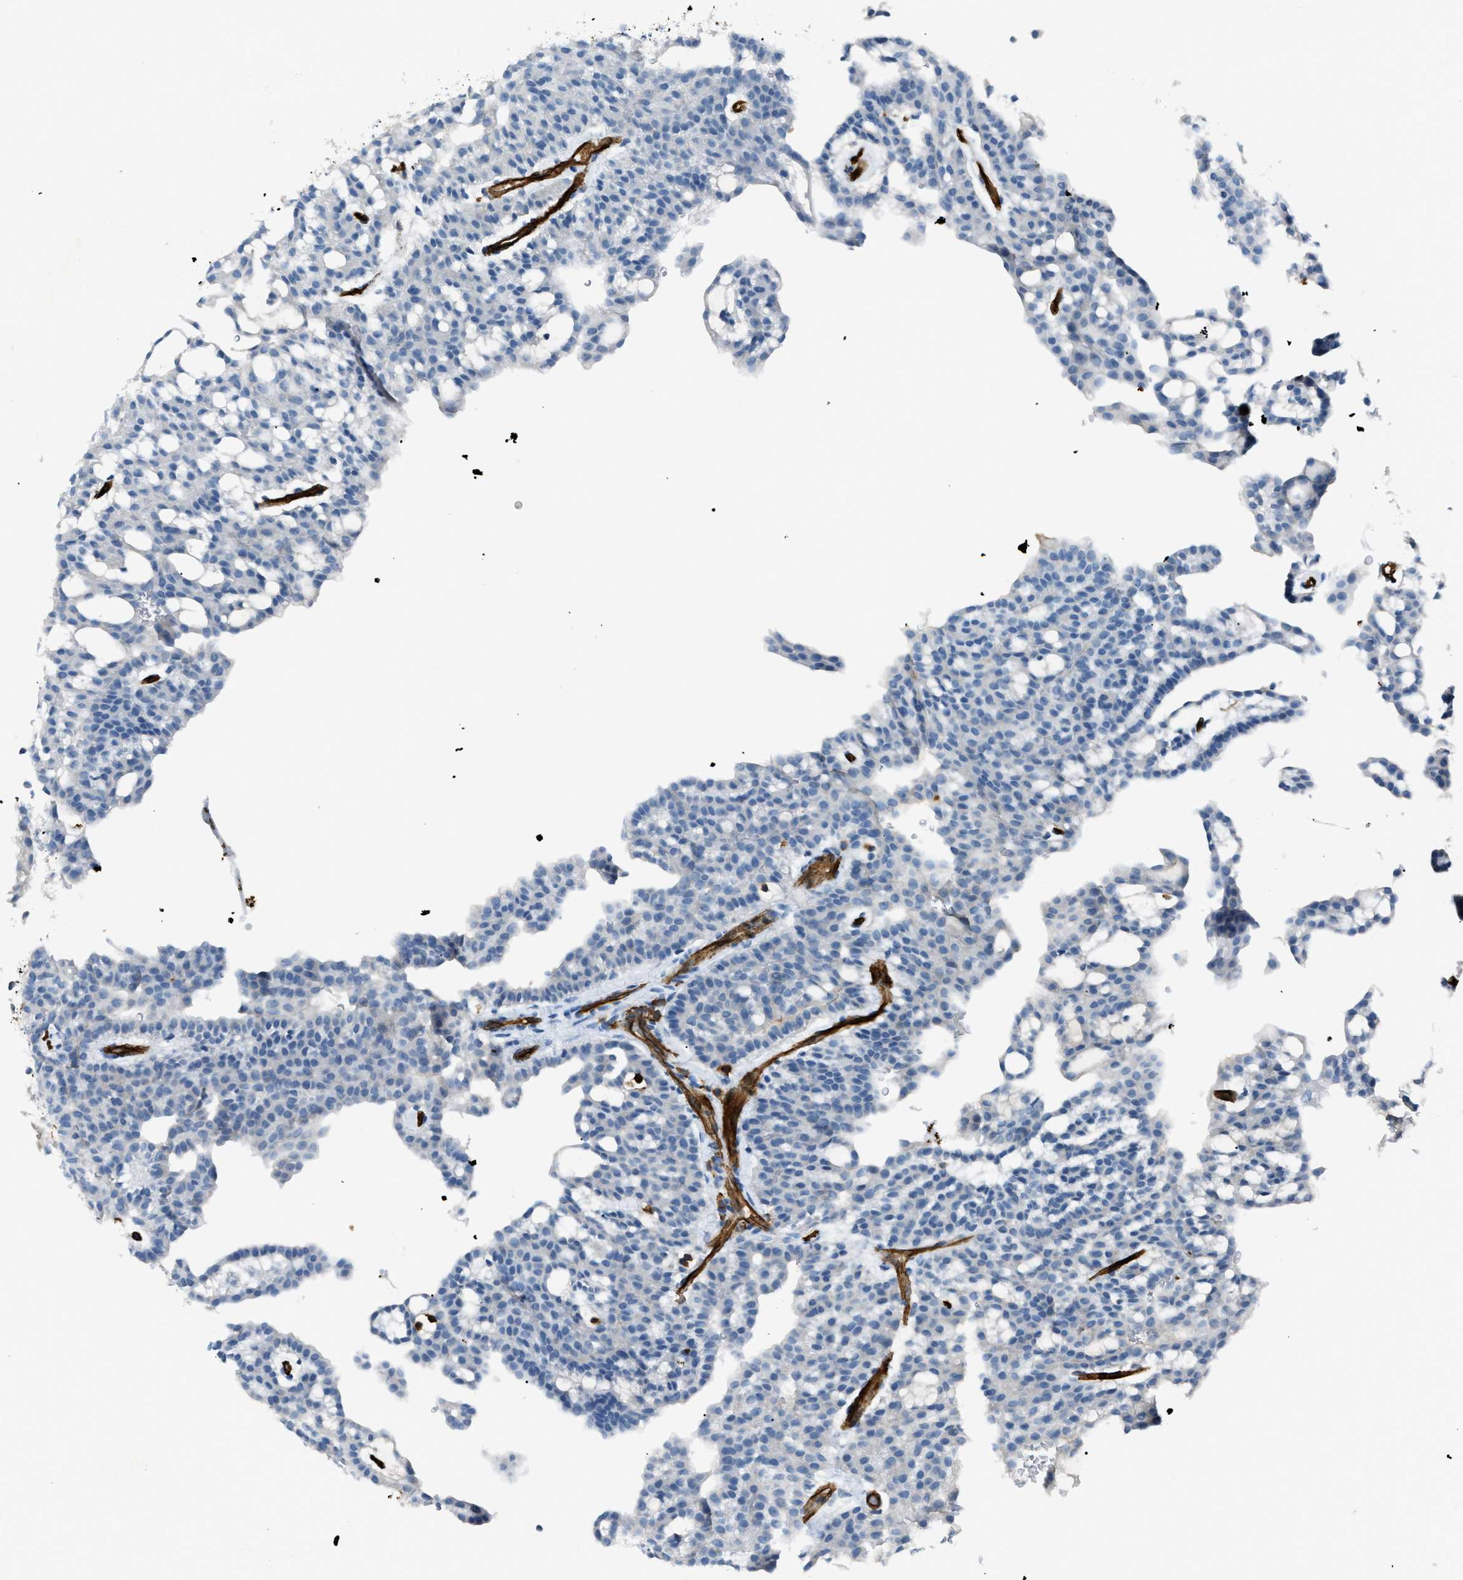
{"staining": {"intensity": "negative", "quantity": "none", "location": "none"}, "tissue": "renal cancer", "cell_type": "Tumor cells", "image_type": "cancer", "snomed": [{"axis": "morphology", "description": "Adenocarcinoma, NOS"}, {"axis": "topography", "description": "Kidney"}], "caption": "Immunohistochemistry image of neoplastic tissue: human renal cancer stained with DAB demonstrates no significant protein positivity in tumor cells.", "gene": "SLC22A15", "patient": {"sex": "male", "age": 63}}